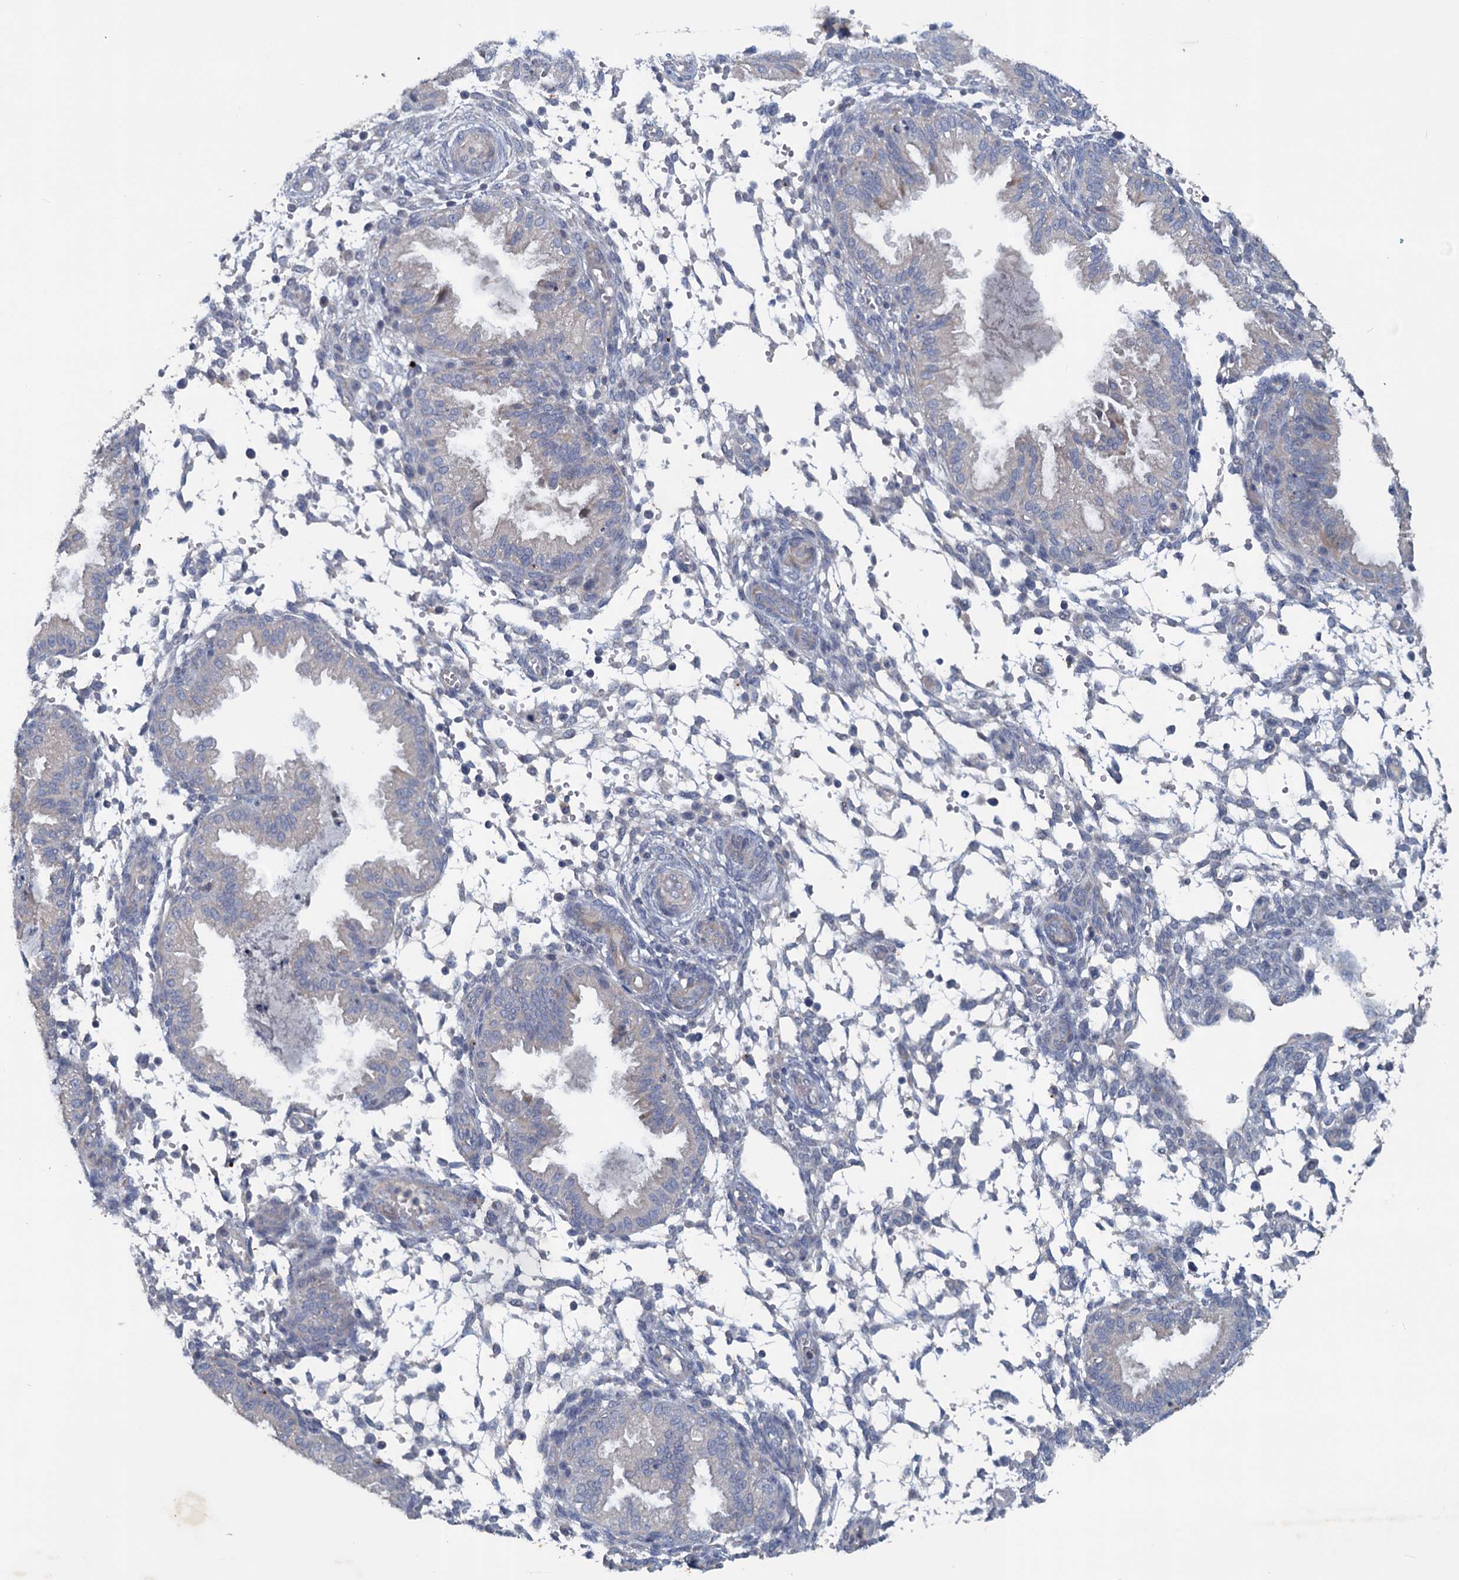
{"staining": {"intensity": "negative", "quantity": "none", "location": "none"}, "tissue": "endometrium", "cell_type": "Cells in endometrial stroma", "image_type": "normal", "snomed": [{"axis": "morphology", "description": "Normal tissue, NOS"}, {"axis": "topography", "description": "Endometrium"}], "caption": "A micrograph of endometrium stained for a protein reveals no brown staining in cells in endometrial stroma. (DAB immunohistochemistry (IHC) visualized using brightfield microscopy, high magnification).", "gene": "SLC2A7", "patient": {"sex": "female", "age": 33}}